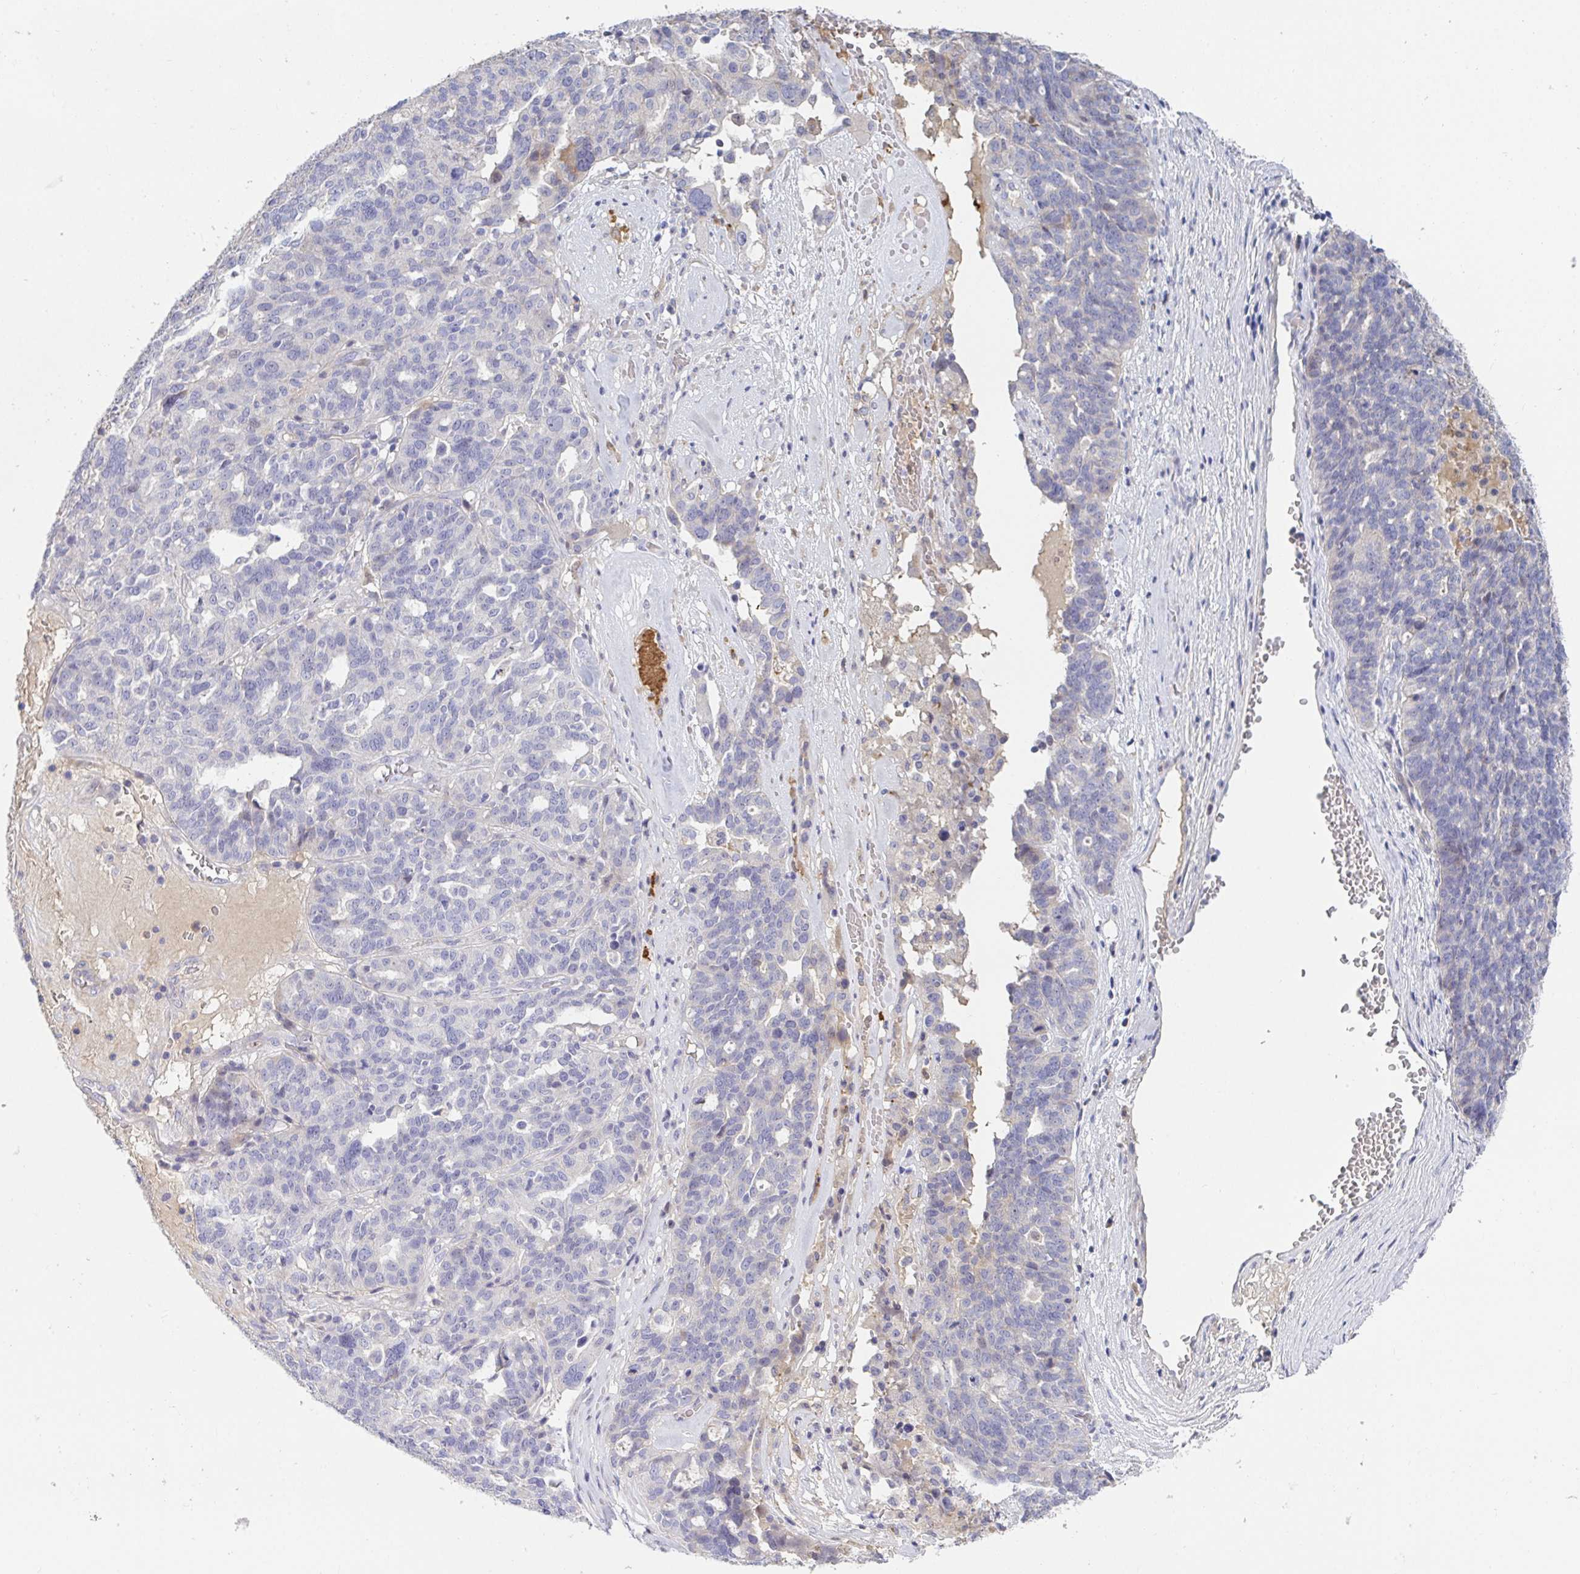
{"staining": {"intensity": "negative", "quantity": "none", "location": "none"}, "tissue": "ovarian cancer", "cell_type": "Tumor cells", "image_type": "cancer", "snomed": [{"axis": "morphology", "description": "Cystadenocarcinoma, serous, NOS"}, {"axis": "topography", "description": "Ovary"}], "caption": "DAB (3,3'-diaminobenzidine) immunohistochemical staining of ovarian serous cystadenocarcinoma displays no significant staining in tumor cells. (DAB immunohistochemistry visualized using brightfield microscopy, high magnification).", "gene": "ANO5", "patient": {"sex": "female", "age": 59}}